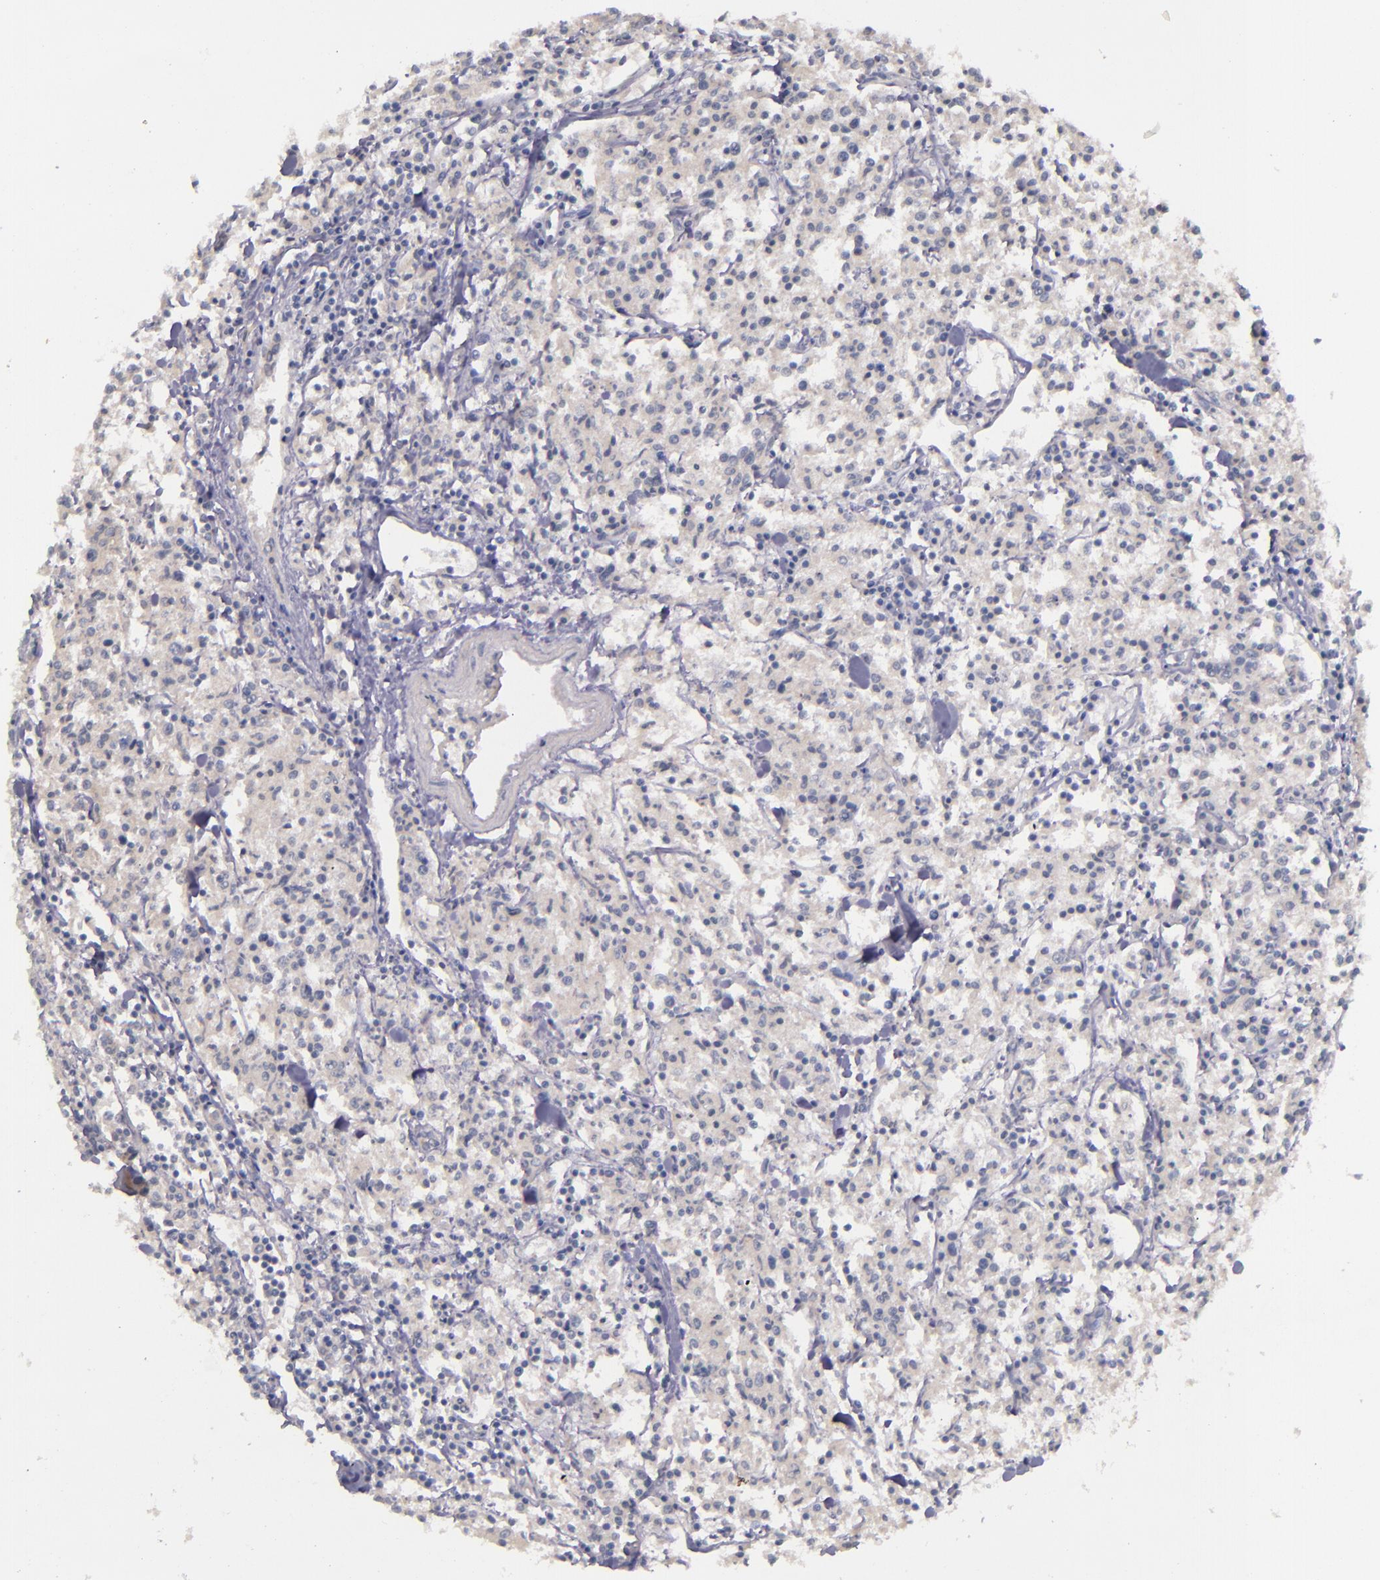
{"staining": {"intensity": "negative", "quantity": "none", "location": "none"}, "tissue": "lymphoma", "cell_type": "Tumor cells", "image_type": "cancer", "snomed": [{"axis": "morphology", "description": "Malignant lymphoma, non-Hodgkin's type, Low grade"}, {"axis": "topography", "description": "Small intestine"}], "caption": "Lymphoma was stained to show a protein in brown. There is no significant staining in tumor cells. The staining was performed using DAB to visualize the protein expression in brown, while the nuclei were stained in blue with hematoxylin (Magnification: 20x).", "gene": "TSC2", "patient": {"sex": "female", "age": 59}}